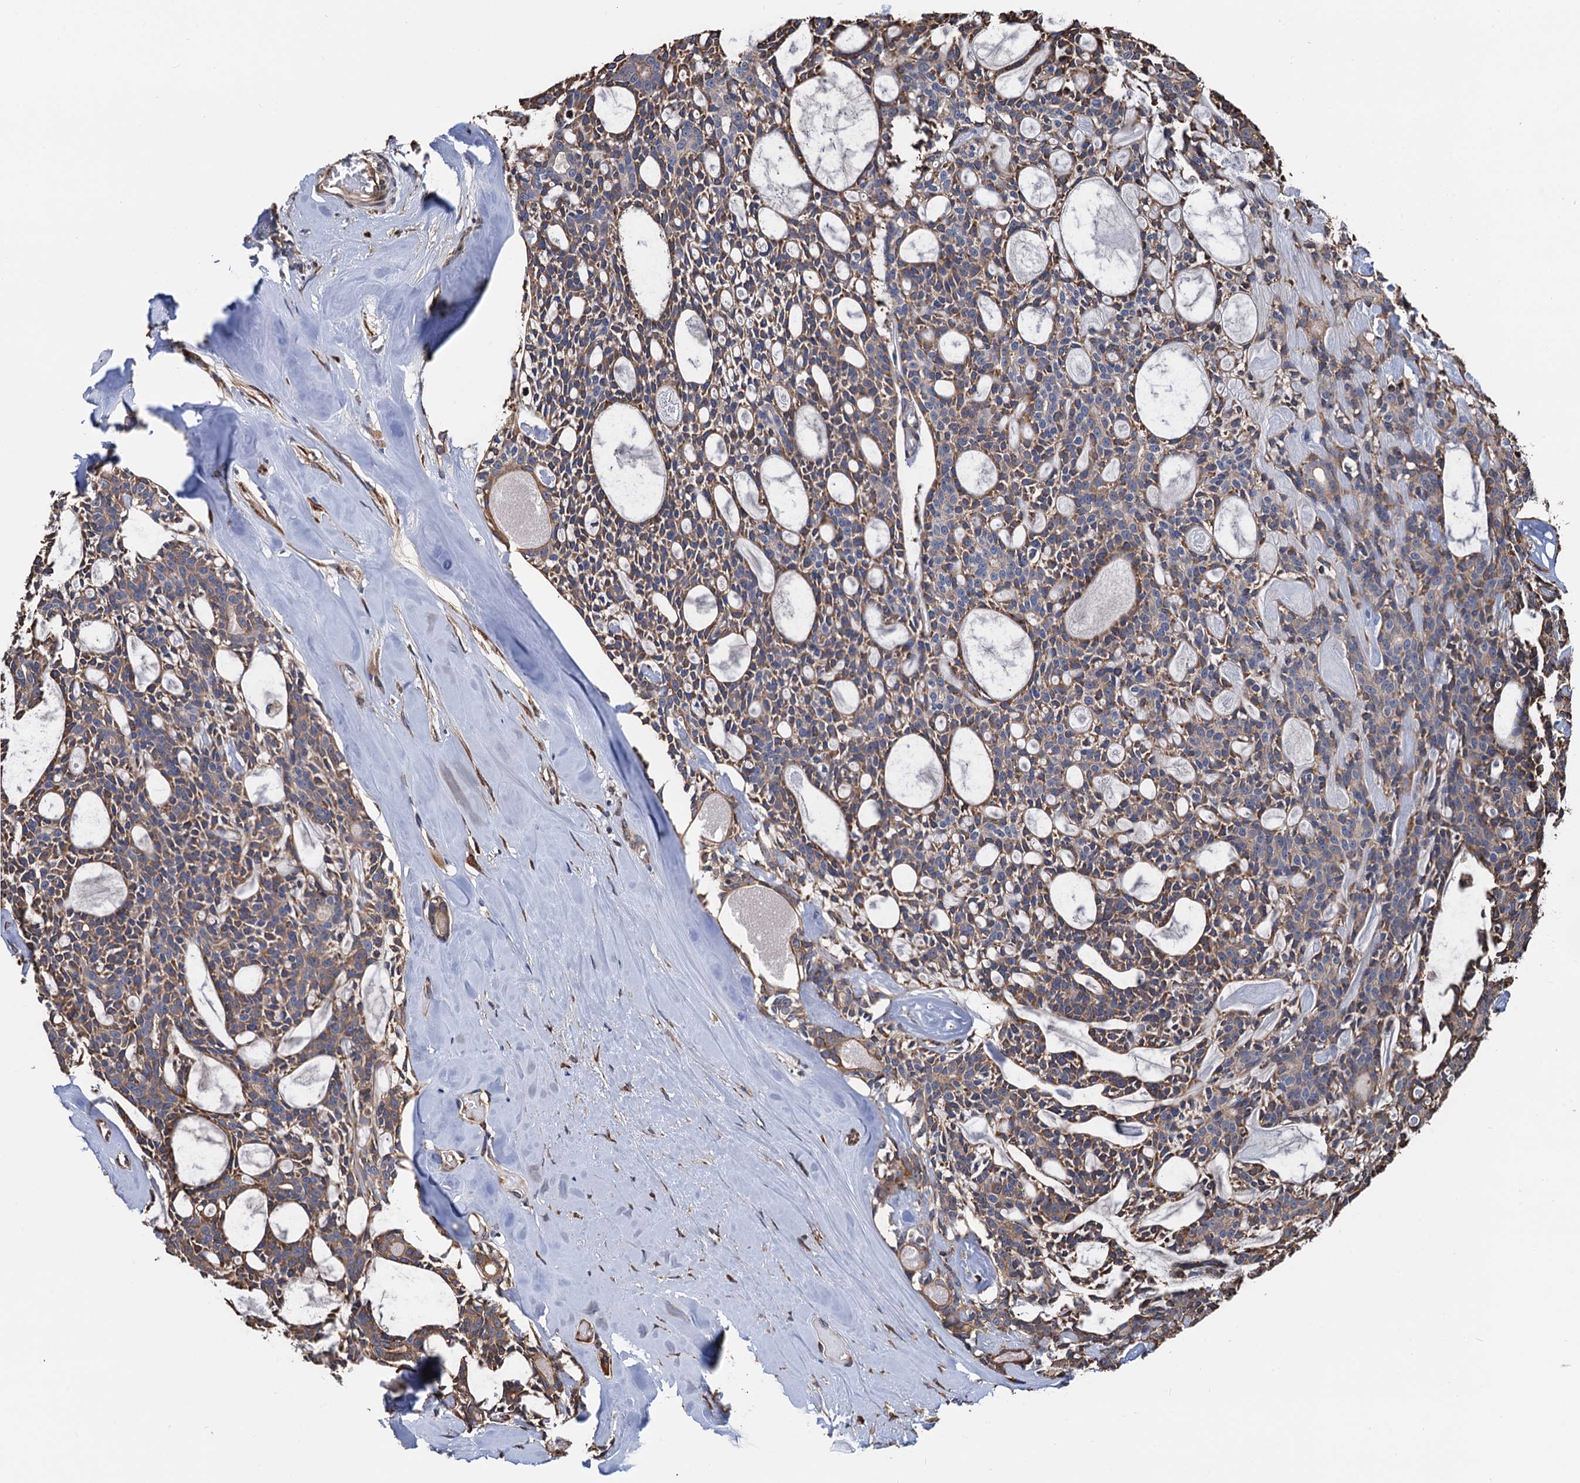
{"staining": {"intensity": "weak", "quantity": ">75%", "location": "cytoplasmic/membranous"}, "tissue": "head and neck cancer", "cell_type": "Tumor cells", "image_type": "cancer", "snomed": [{"axis": "morphology", "description": "Adenocarcinoma, NOS"}, {"axis": "topography", "description": "Salivary gland"}, {"axis": "topography", "description": "Head-Neck"}], "caption": "Tumor cells exhibit low levels of weak cytoplasmic/membranous expression in approximately >75% of cells in human head and neck adenocarcinoma.", "gene": "CNNM1", "patient": {"sex": "male", "age": 55}}